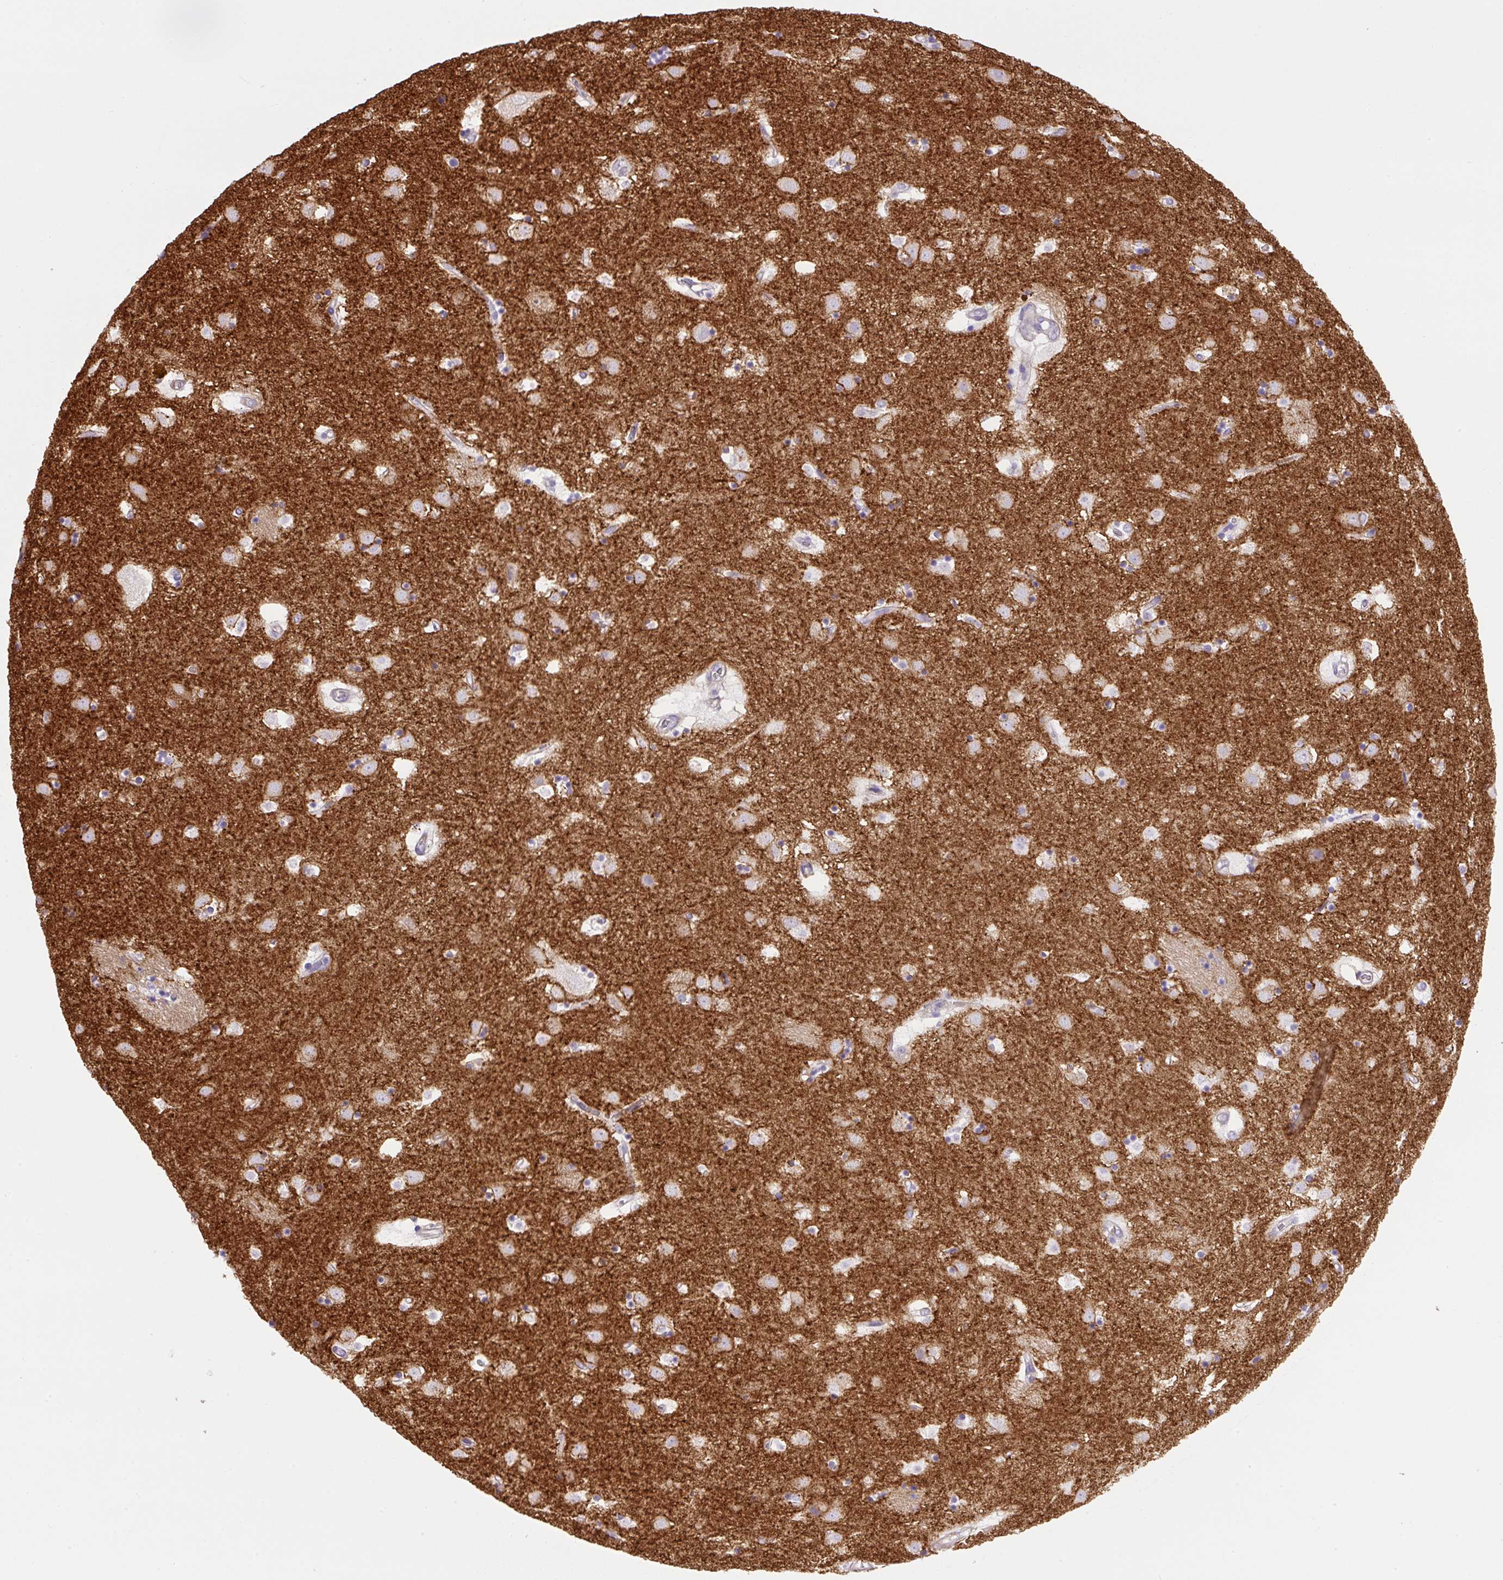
{"staining": {"intensity": "negative", "quantity": "none", "location": "none"}, "tissue": "caudate", "cell_type": "Glial cells", "image_type": "normal", "snomed": [{"axis": "morphology", "description": "Normal tissue, NOS"}, {"axis": "topography", "description": "Lateral ventricle wall"}], "caption": "DAB immunohistochemical staining of benign human caudate displays no significant expression in glial cells. (Brightfield microscopy of DAB immunohistochemistry at high magnification).", "gene": "NPTN", "patient": {"sex": "male", "age": 58}}